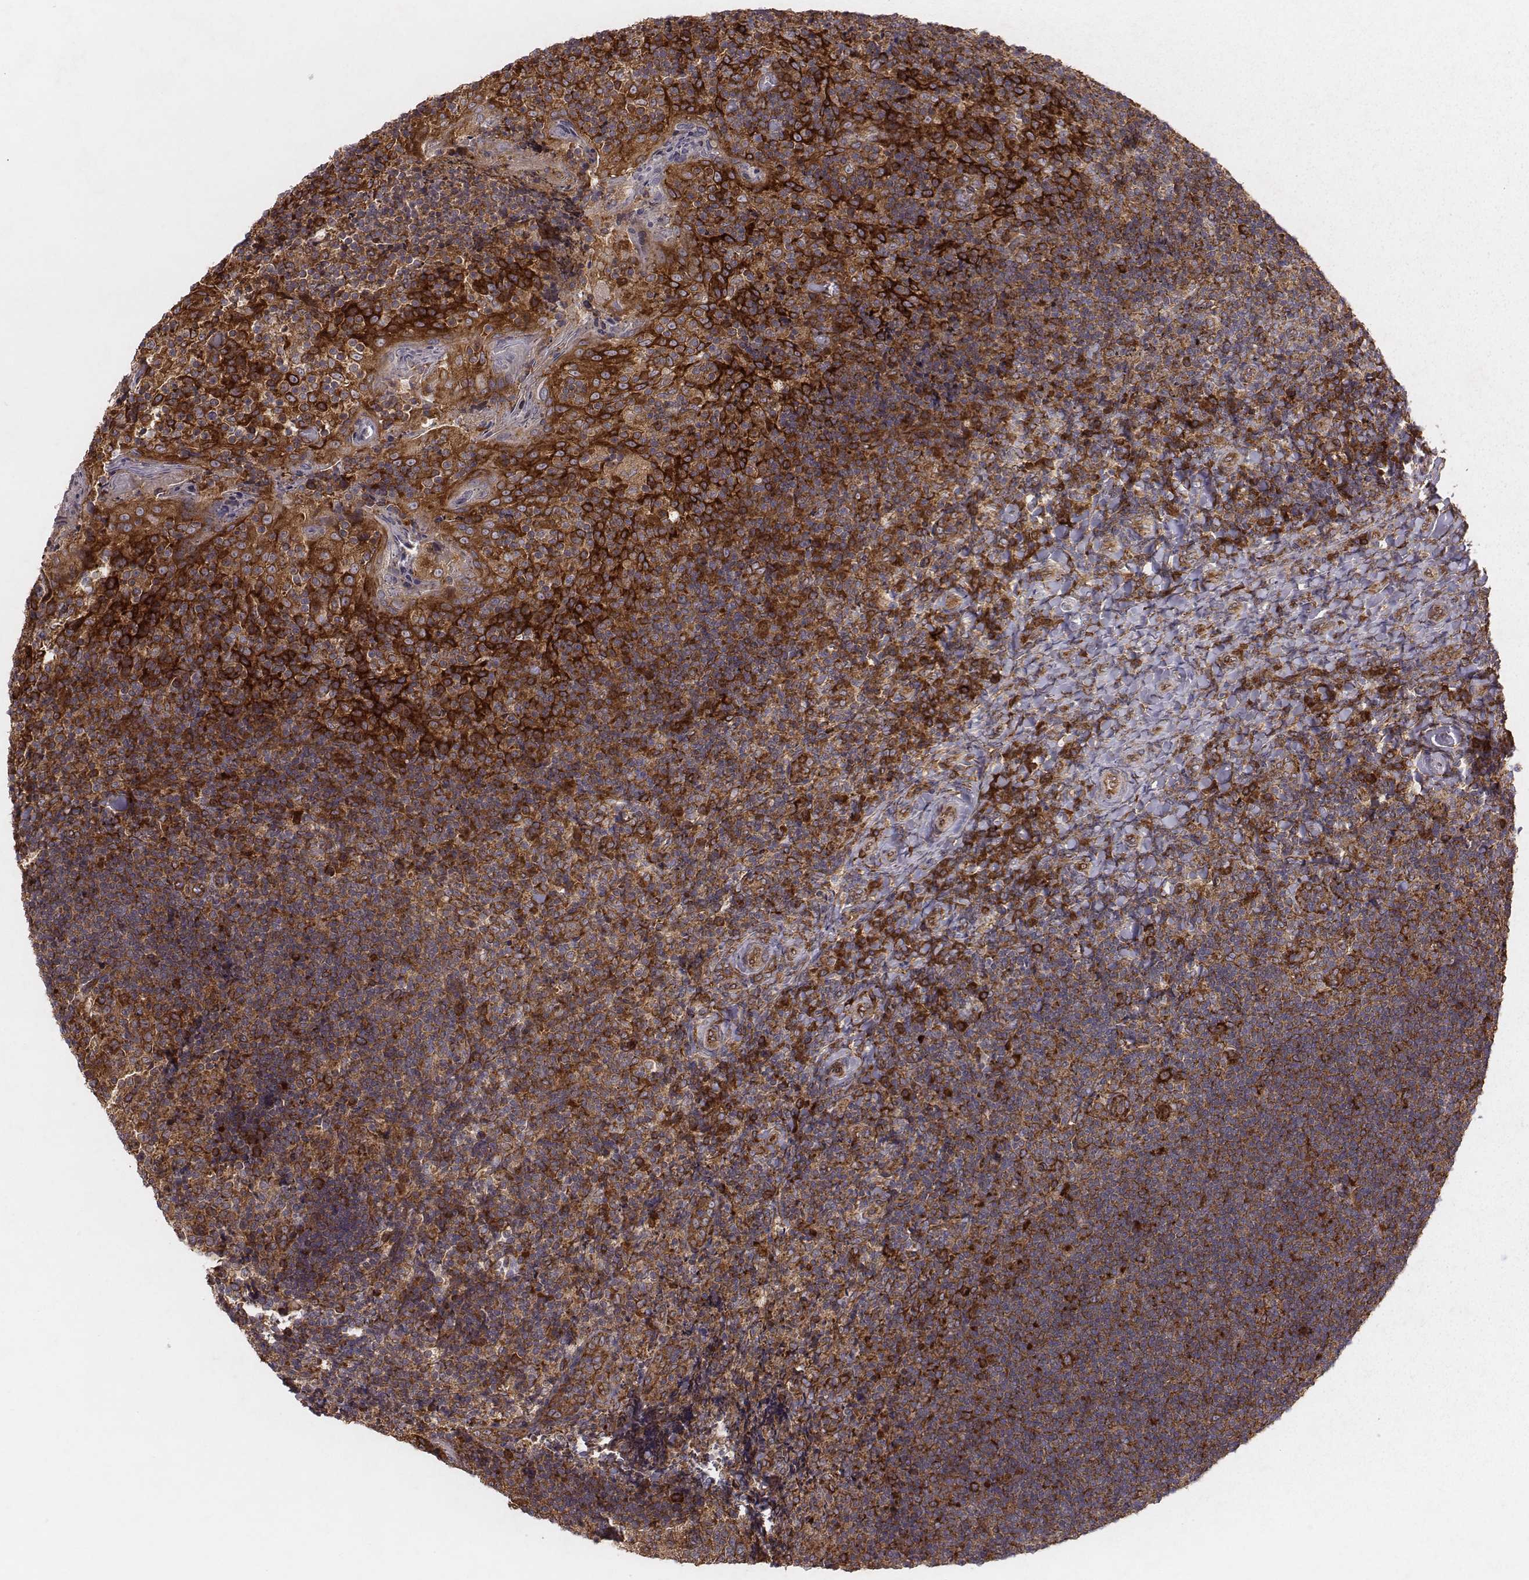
{"staining": {"intensity": "strong", "quantity": ">75%", "location": "cytoplasmic/membranous"}, "tissue": "tonsil", "cell_type": "Germinal center cells", "image_type": "normal", "snomed": [{"axis": "morphology", "description": "Normal tissue, NOS"}, {"axis": "topography", "description": "Tonsil"}], "caption": "Protein analysis of benign tonsil shows strong cytoplasmic/membranous positivity in approximately >75% of germinal center cells. (brown staining indicates protein expression, while blue staining denotes nuclei).", "gene": "TXLNA", "patient": {"sex": "female", "age": 10}}